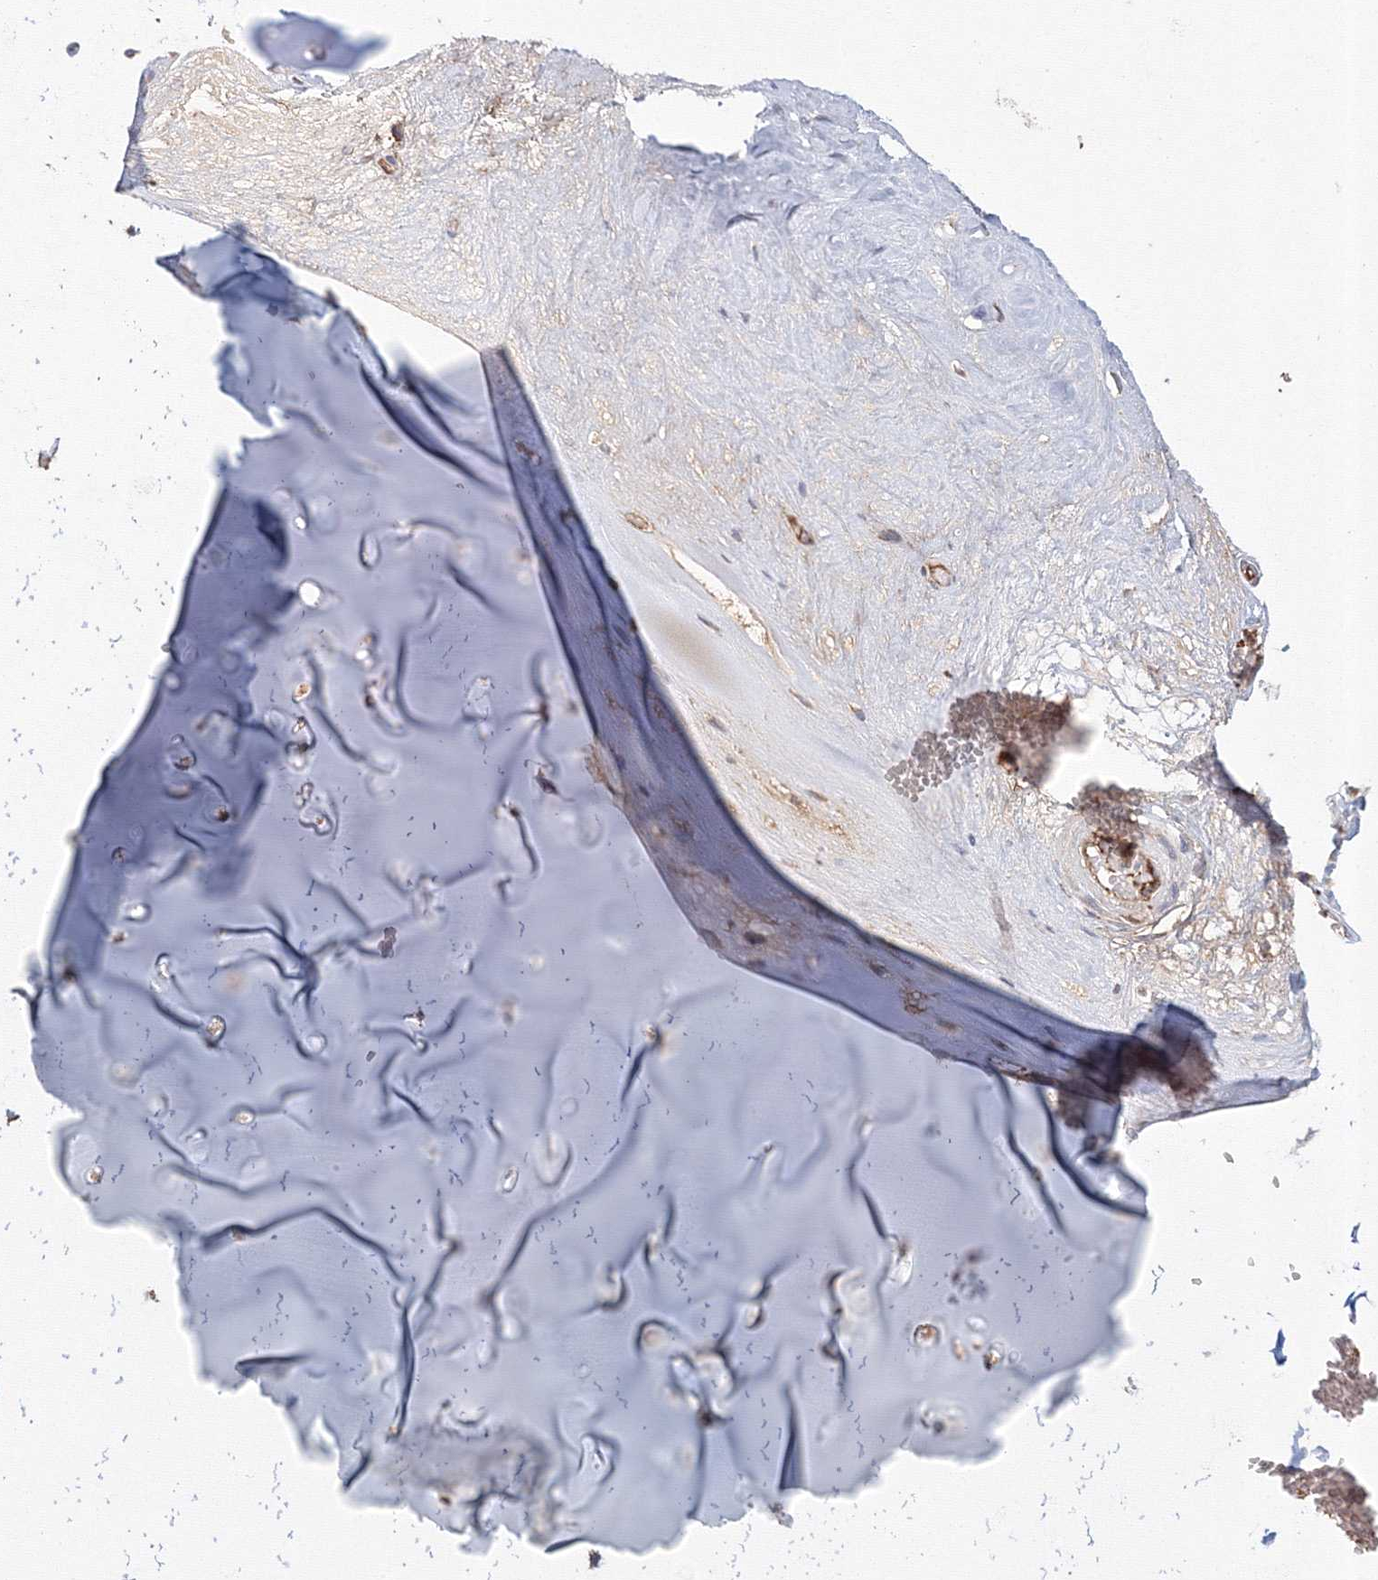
{"staining": {"intensity": "moderate", "quantity": "25%-75%", "location": "cytoplasmic/membranous"}, "tissue": "adipose tissue", "cell_type": "Adipocytes", "image_type": "normal", "snomed": [{"axis": "morphology", "description": "Normal tissue, NOS"}, {"axis": "morphology", "description": "Basal cell carcinoma"}, {"axis": "topography", "description": "Cartilage tissue"}, {"axis": "topography", "description": "Nasopharynx"}, {"axis": "topography", "description": "Oral tissue"}], "caption": "A brown stain highlights moderate cytoplasmic/membranous positivity of a protein in adipocytes of unremarkable human adipose tissue. Nuclei are stained in blue.", "gene": "GRPEL1", "patient": {"sex": "female", "age": 77}}